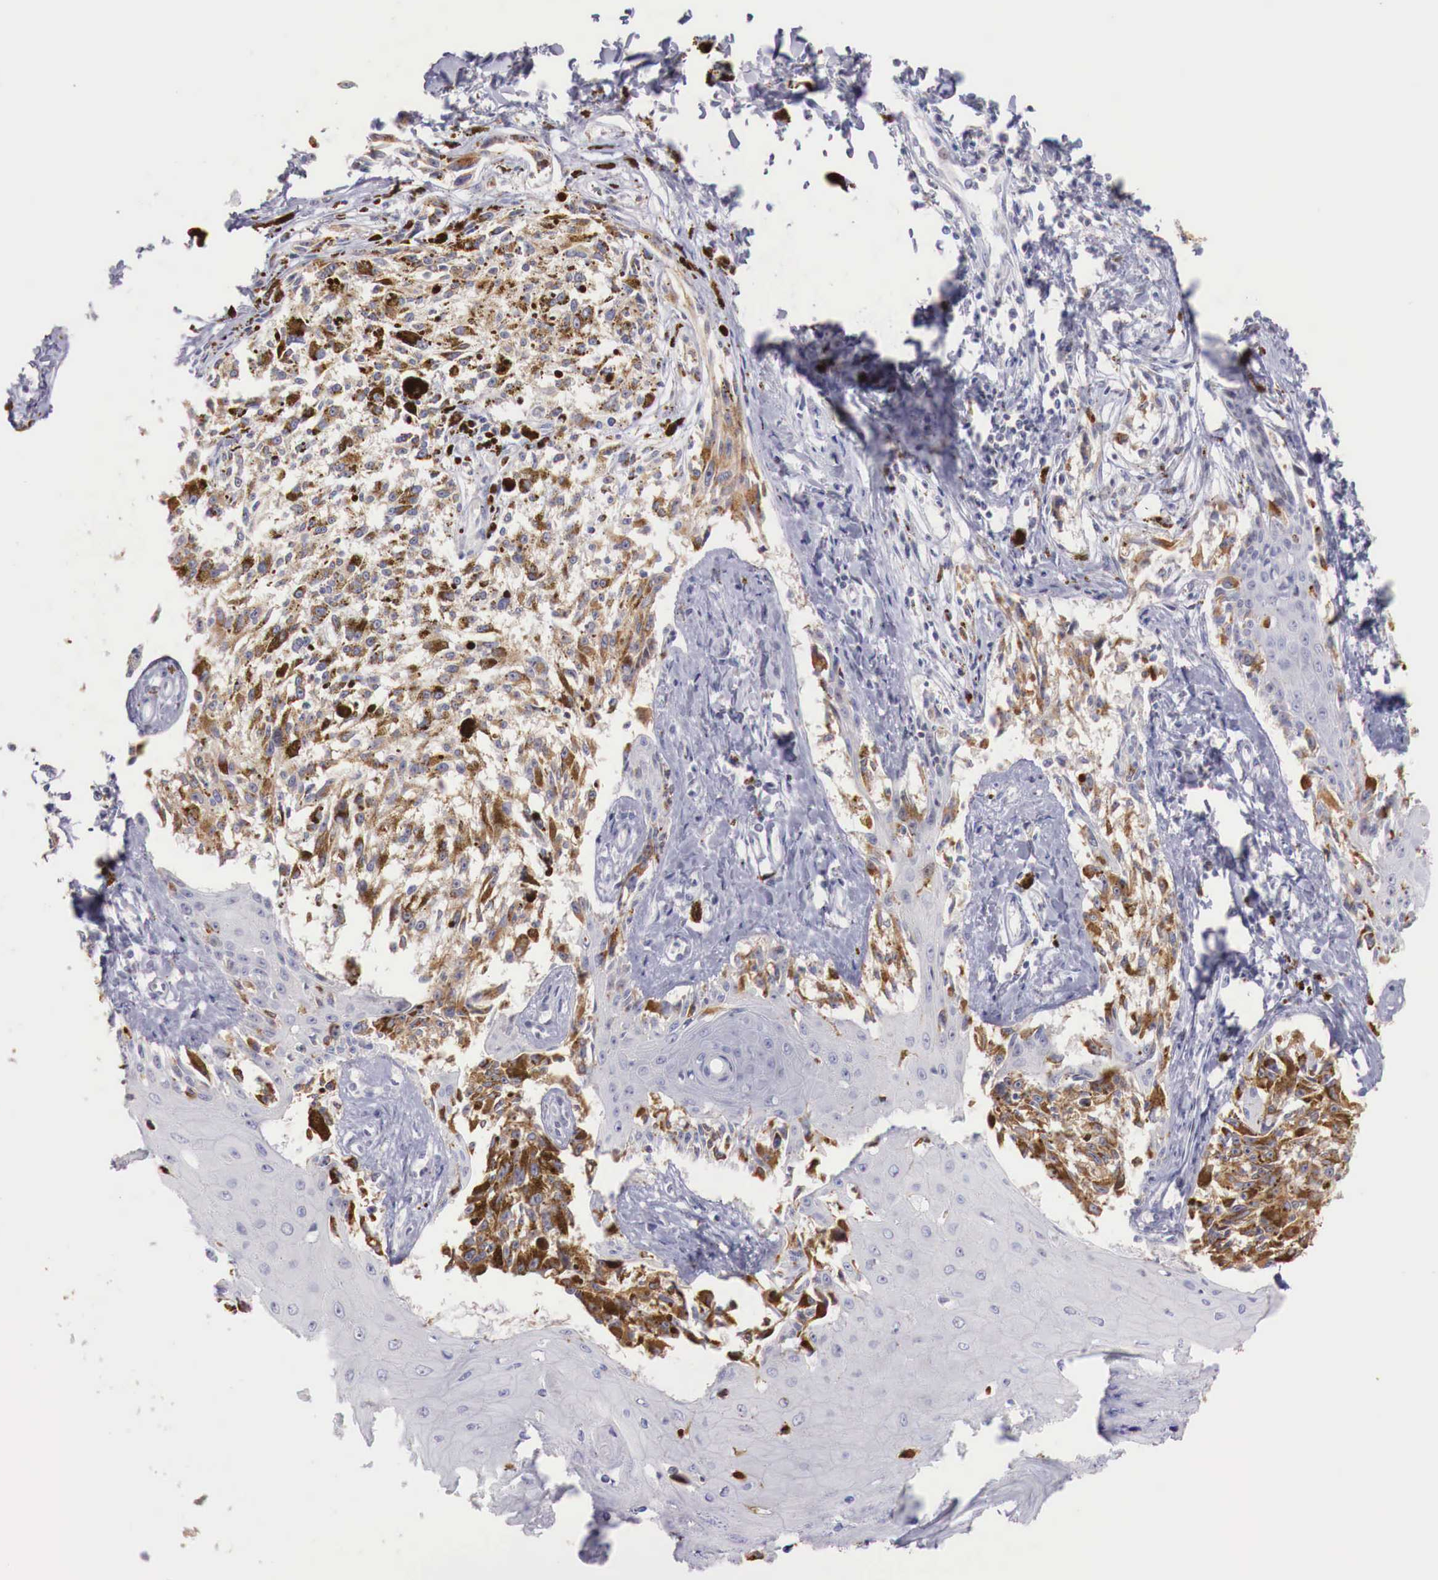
{"staining": {"intensity": "moderate", "quantity": ">75%", "location": "cytoplasmic/membranous"}, "tissue": "melanoma", "cell_type": "Tumor cells", "image_type": "cancer", "snomed": [{"axis": "morphology", "description": "Malignant melanoma, NOS"}, {"axis": "topography", "description": "Skin"}], "caption": "This histopathology image demonstrates malignant melanoma stained with IHC to label a protein in brown. The cytoplasmic/membranous of tumor cells show moderate positivity for the protein. Nuclei are counter-stained blue.", "gene": "CLCN5", "patient": {"sex": "female", "age": 82}}